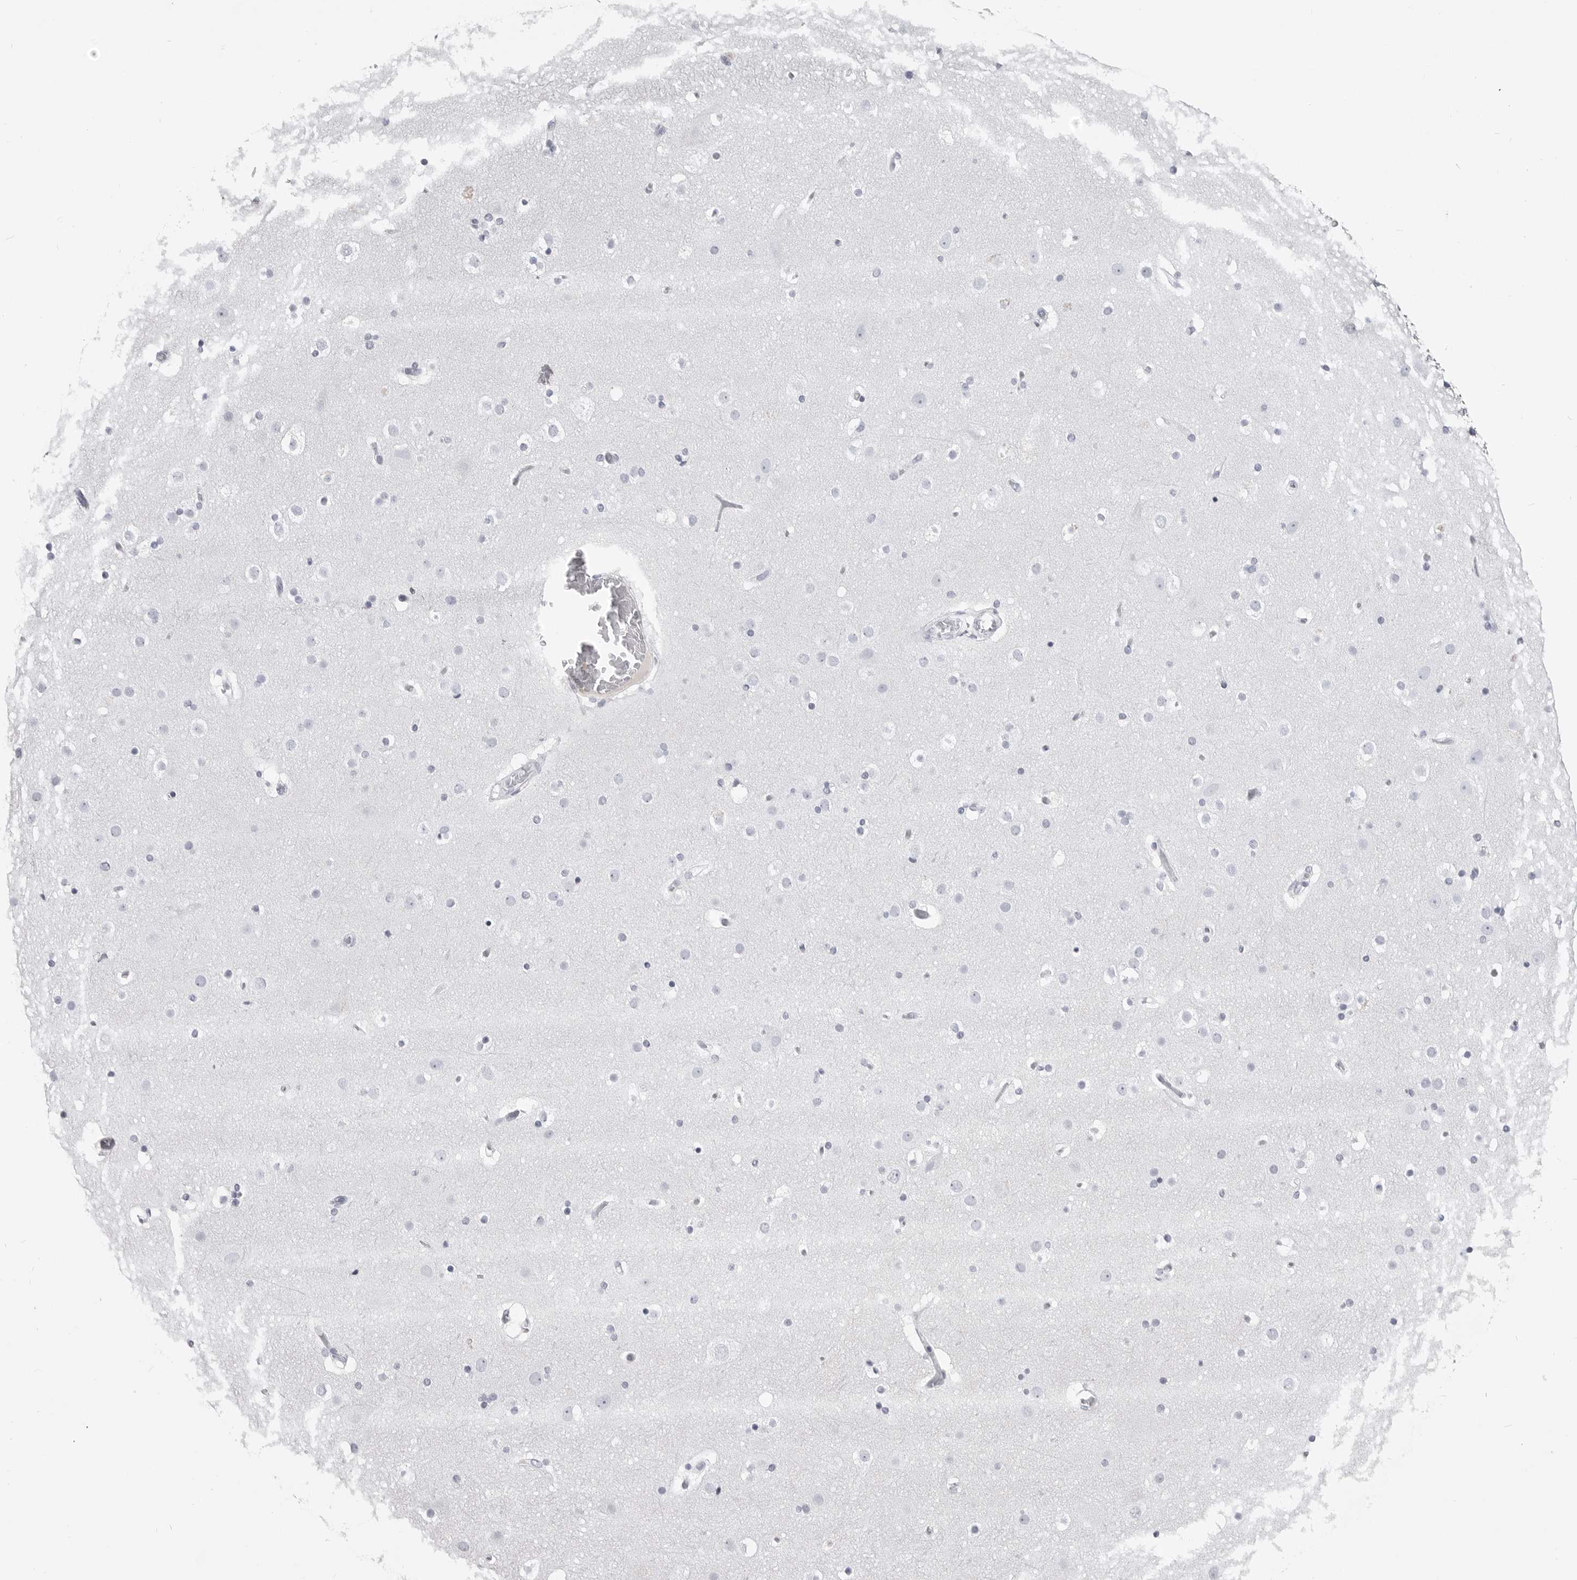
{"staining": {"intensity": "negative", "quantity": "none", "location": "none"}, "tissue": "cerebral cortex", "cell_type": "Endothelial cells", "image_type": "normal", "snomed": [{"axis": "morphology", "description": "Normal tissue, NOS"}, {"axis": "topography", "description": "Cerebral cortex"}], "caption": "Immunohistochemistry (IHC) of normal human cerebral cortex reveals no staining in endothelial cells. The staining is performed using DAB brown chromogen with nuclei counter-stained in using hematoxylin.", "gene": "LY6D", "patient": {"sex": "male", "age": 57}}